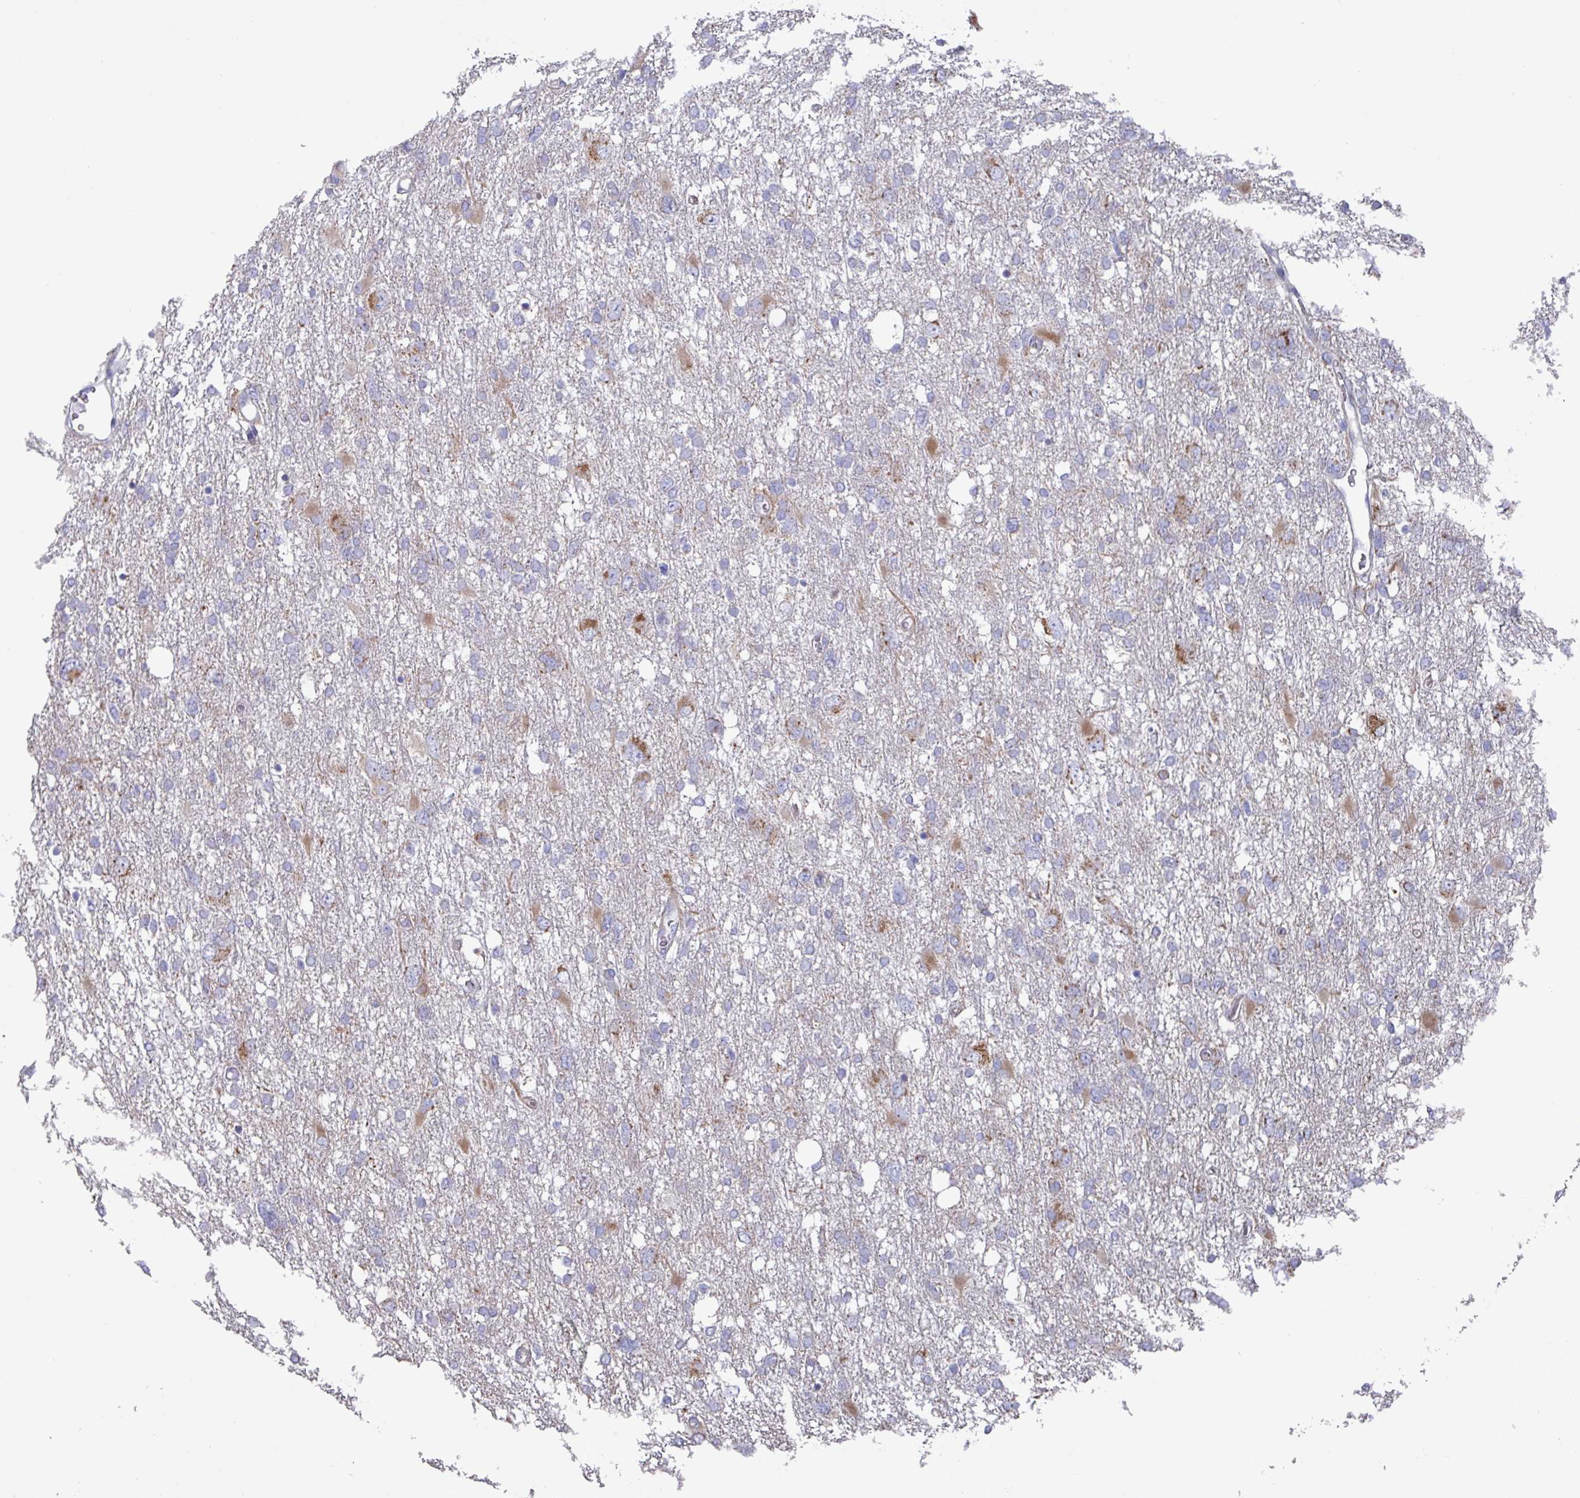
{"staining": {"intensity": "weak", "quantity": "25%-75%", "location": "cytoplasmic/membranous"}, "tissue": "glioma", "cell_type": "Tumor cells", "image_type": "cancer", "snomed": [{"axis": "morphology", "description": "Glioma, malignant, High grade"}, {"axis": "topography", "description": "Brain"}], "caption": "Human glioma stained for a protein (brown) exhibits weak cytoplasmic/membranous positive staining in about 25%-75% of tumor cells.", "gene": "UQCC2", "patient": {"sex": "male", "age": 61}}